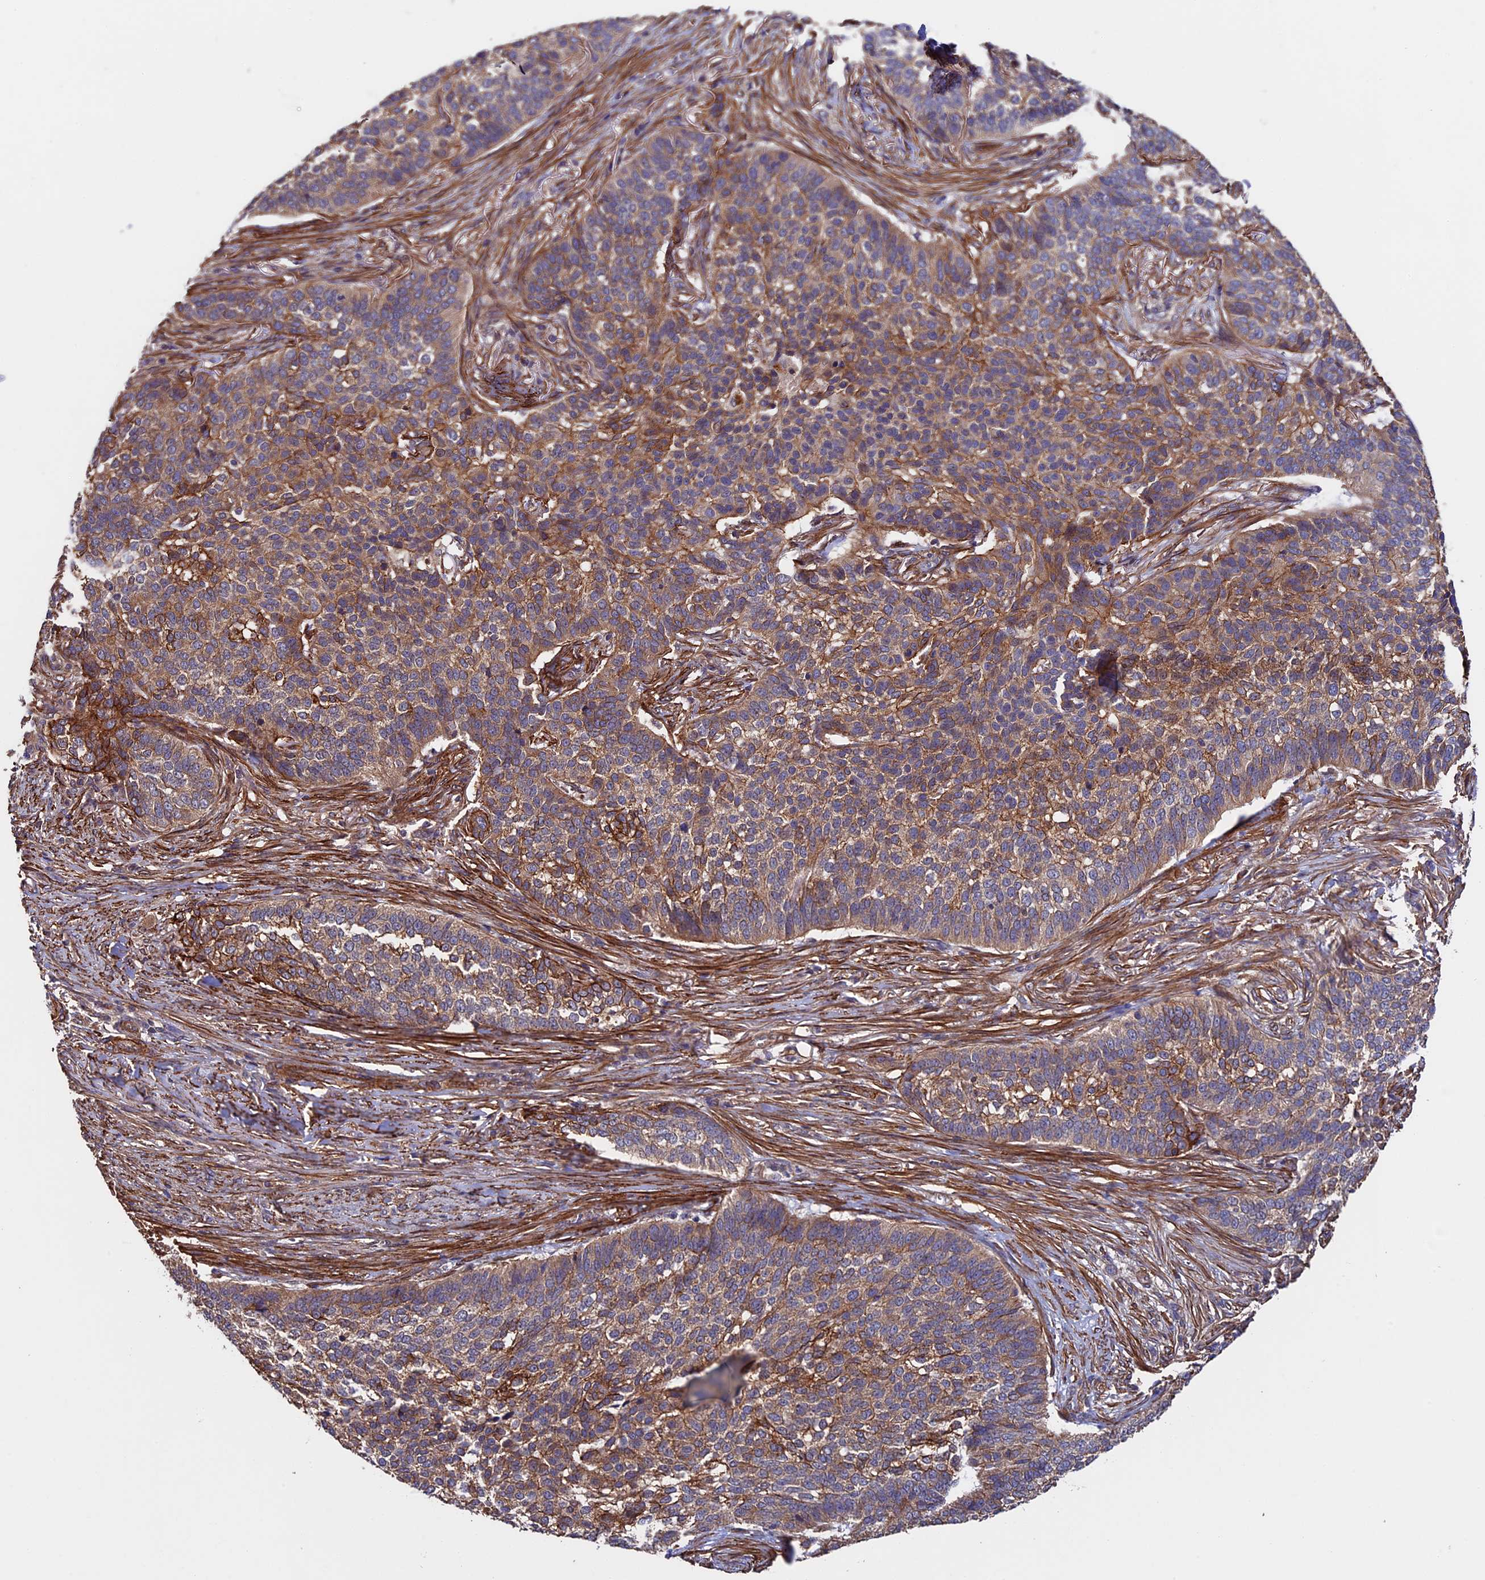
{"staining": {"intensity": "moderate", "quantity": "25%-75%", "location": "cytoplasmic/membranous"}, "tissue": "skin cancer", "cell_type": "Tumor cells", "image_type": "cancer", "snomed": [{"axis": "morphology", "description": "Basal cell carcinoma"}, {"axis": "topography", "description": "Skin"}], "caption": "An immunohistochemistry photomicrograph of neoplastic tissue is shown. Protein staining in brown highlights moderate cytoplasmic/membranous positivity in skin cancer within tumor cells. The protein of interest is shown in brown color, while the nuclei are stained blue.", "gene": "SLC9A5", "patient": {"sex": "male", "age": 85}}